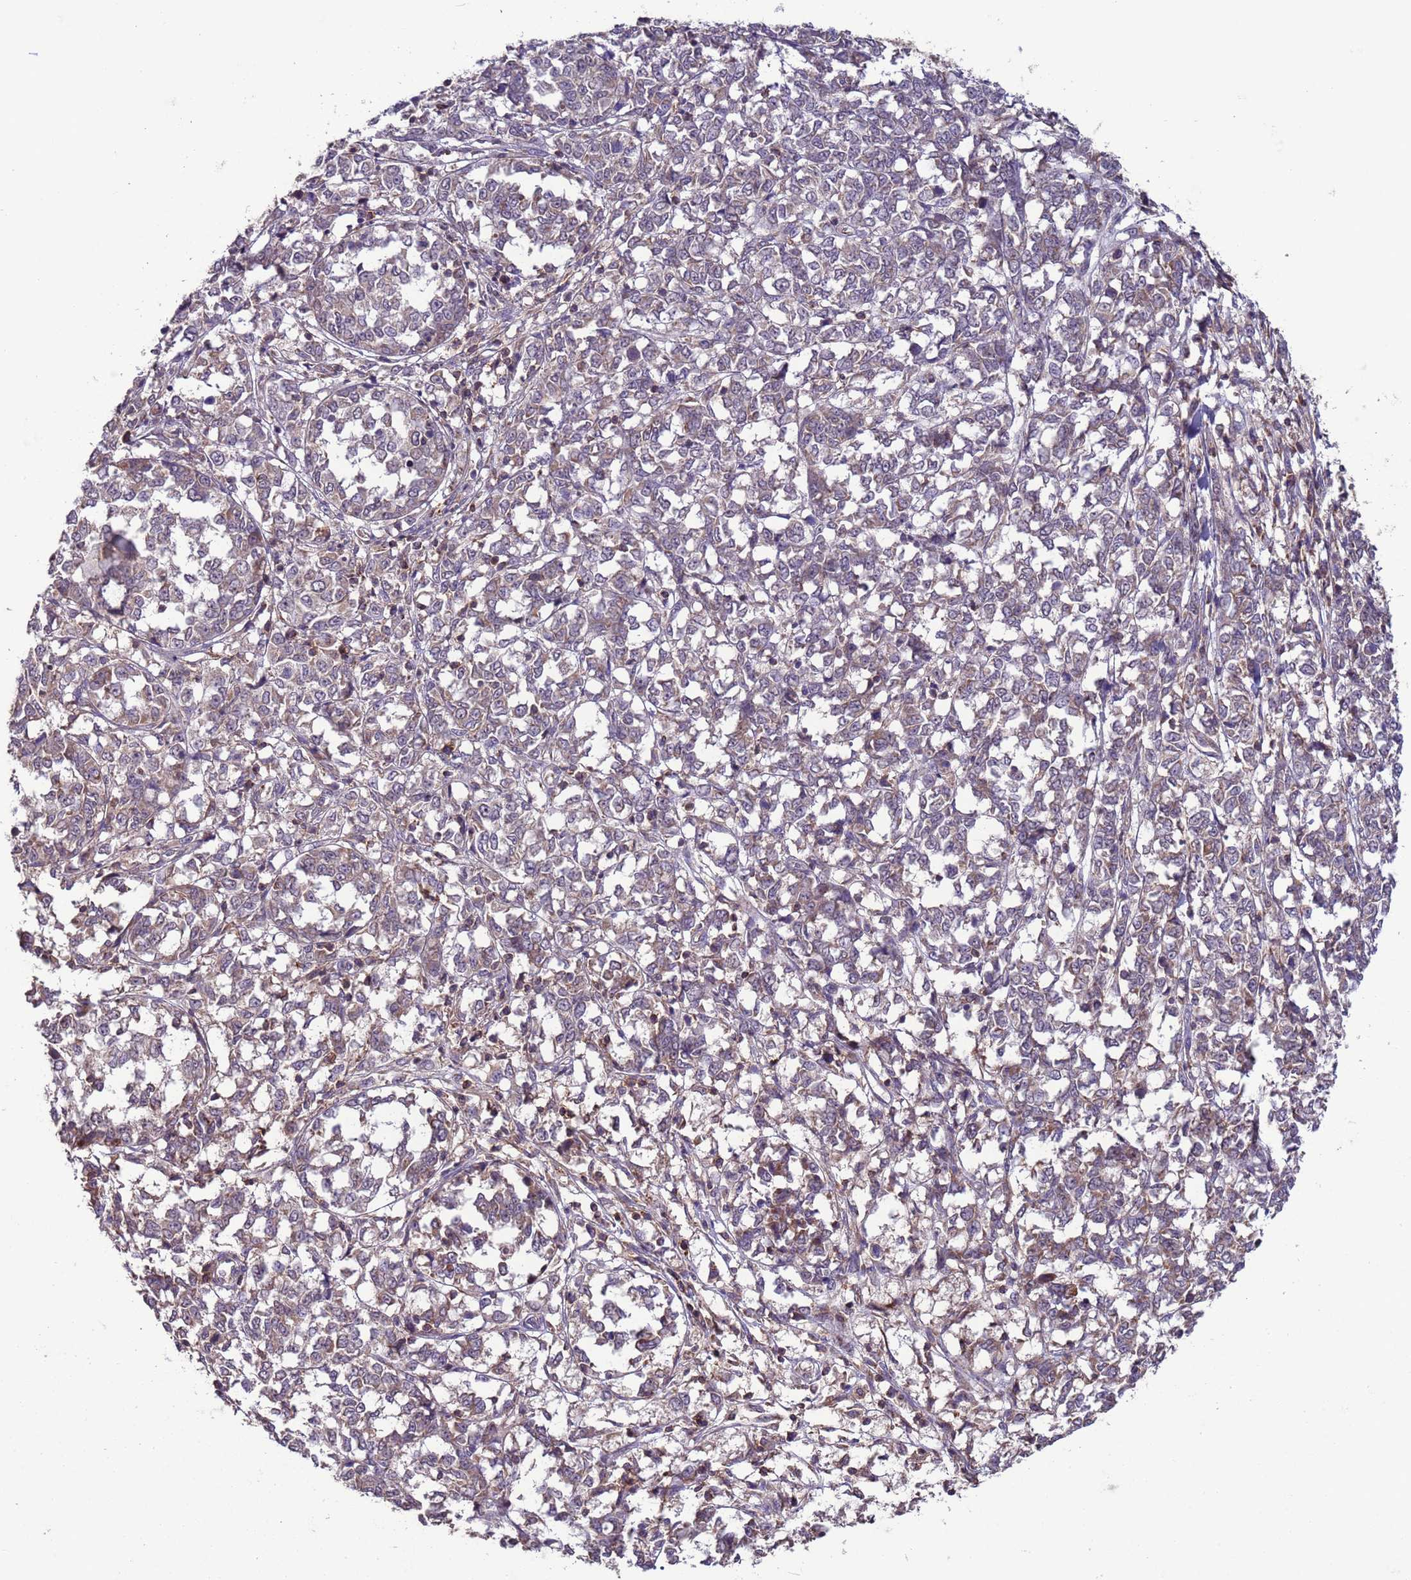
{"staining": {"intensity": "weak", "quantity": "<25%", "location": "cytoplasmic/membranous"}, "tissue": "melanoma", "cell_type": "Tumor cells", "image_type": "cancer", "snomed": [{"axis": "morphology", "description": "Malignant melanoma, NOS"}, {"axis": "topography", "description": "Skin"}], "caption": "Melanoma stained for a protein using immunohistochemistry displays no expression tumor cells.", "gene": "ACAD8", "patient": {"sex": "female", "age": 72}}